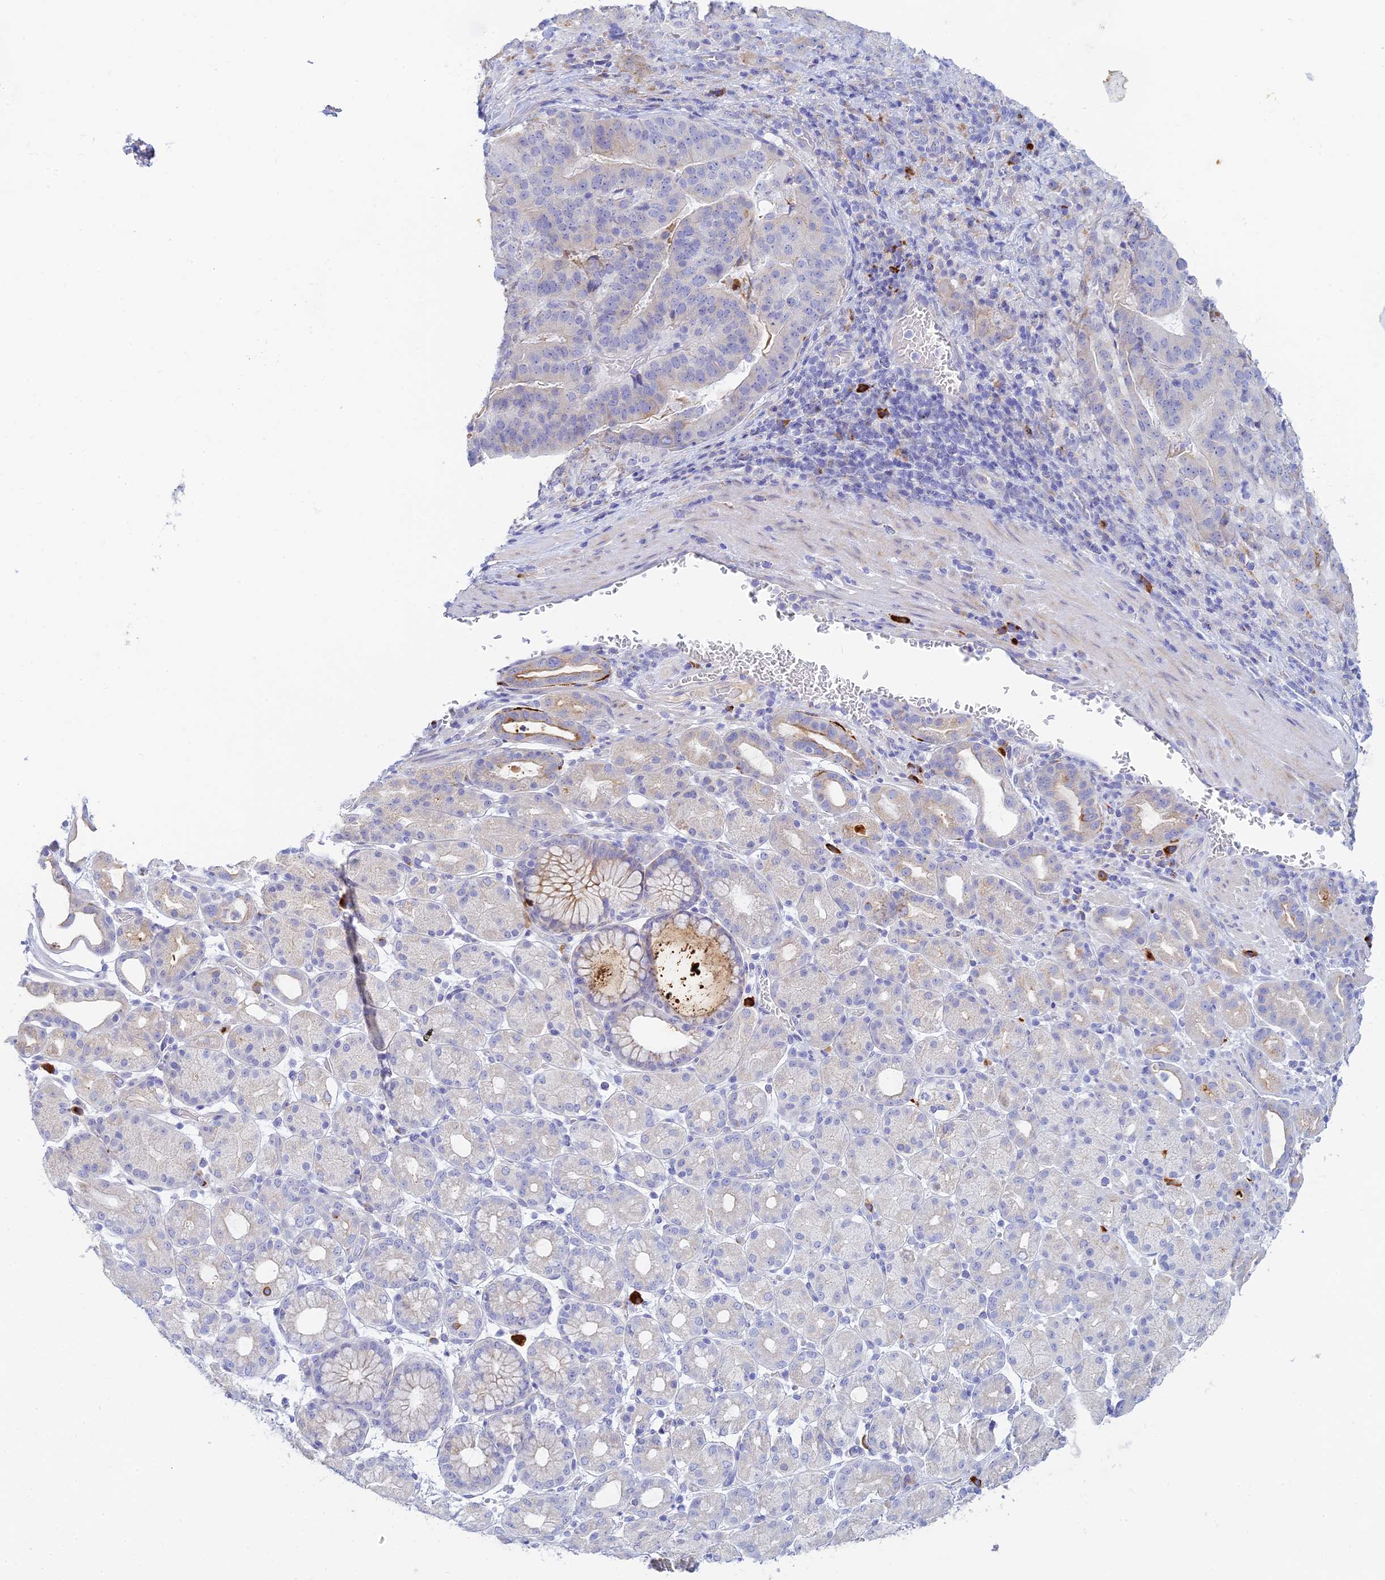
{"staining": {"intensity": "negative", "quantity": "none", "location": "none"}, "tissue": "stomach cancer", "cell_type": "Tumor cells", "image_type": "cancer", "snomed": [{"axis": "morphology", "description": "Adenocarcinoma, NOS"}, {"axis": "topography", "description": "Stomach"}], "caption": "Immunohistochemistry (IHC) histopathology image of human stomach cancer stained for a protein (brown), which displays no staining in tumor cells. (Brightfield microscopy of DAB immunohistochemistry at high magnification).", "gene": "CEP152", "patient": {"sex": "male", "age": 48}}